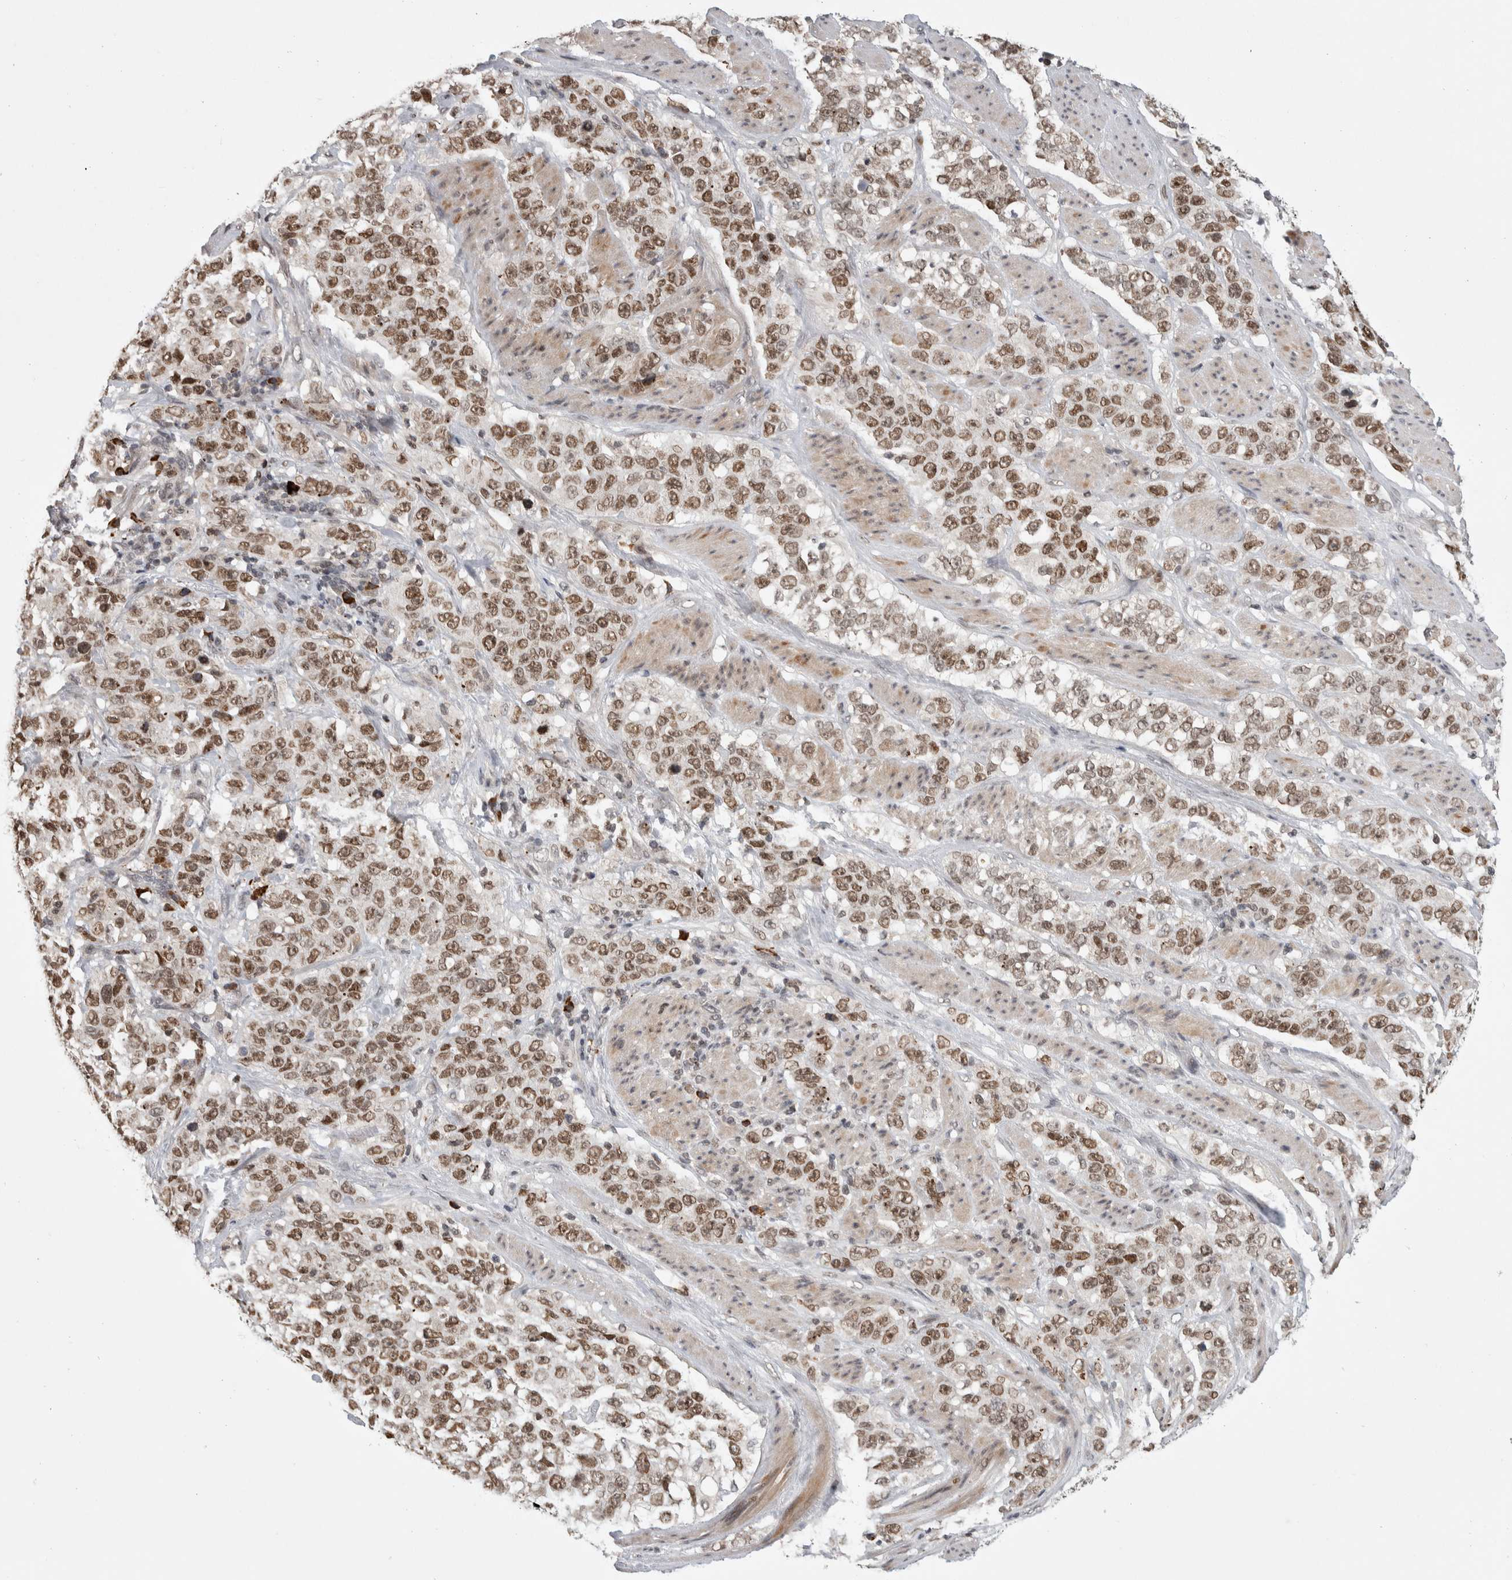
{"staining": {"intensity": "moderate", "quantity": ">75%", "location": "nuclear"}, "tissue": "stomach cancer", "cell_type": "Tumor cells", "image_type": "cancer", "snomed": [{"axis": "morphology", "description": "Adenocarcinoma, NOS"}, {"axis": "topography", "description": "Stomach"}], "caption": "Adenocarcinoma (stomach) stained with a protein marker reveals moderate staining in tumor cells.", "gene": "ZNF592", "patient": {"sex": "male", "age": 48}}